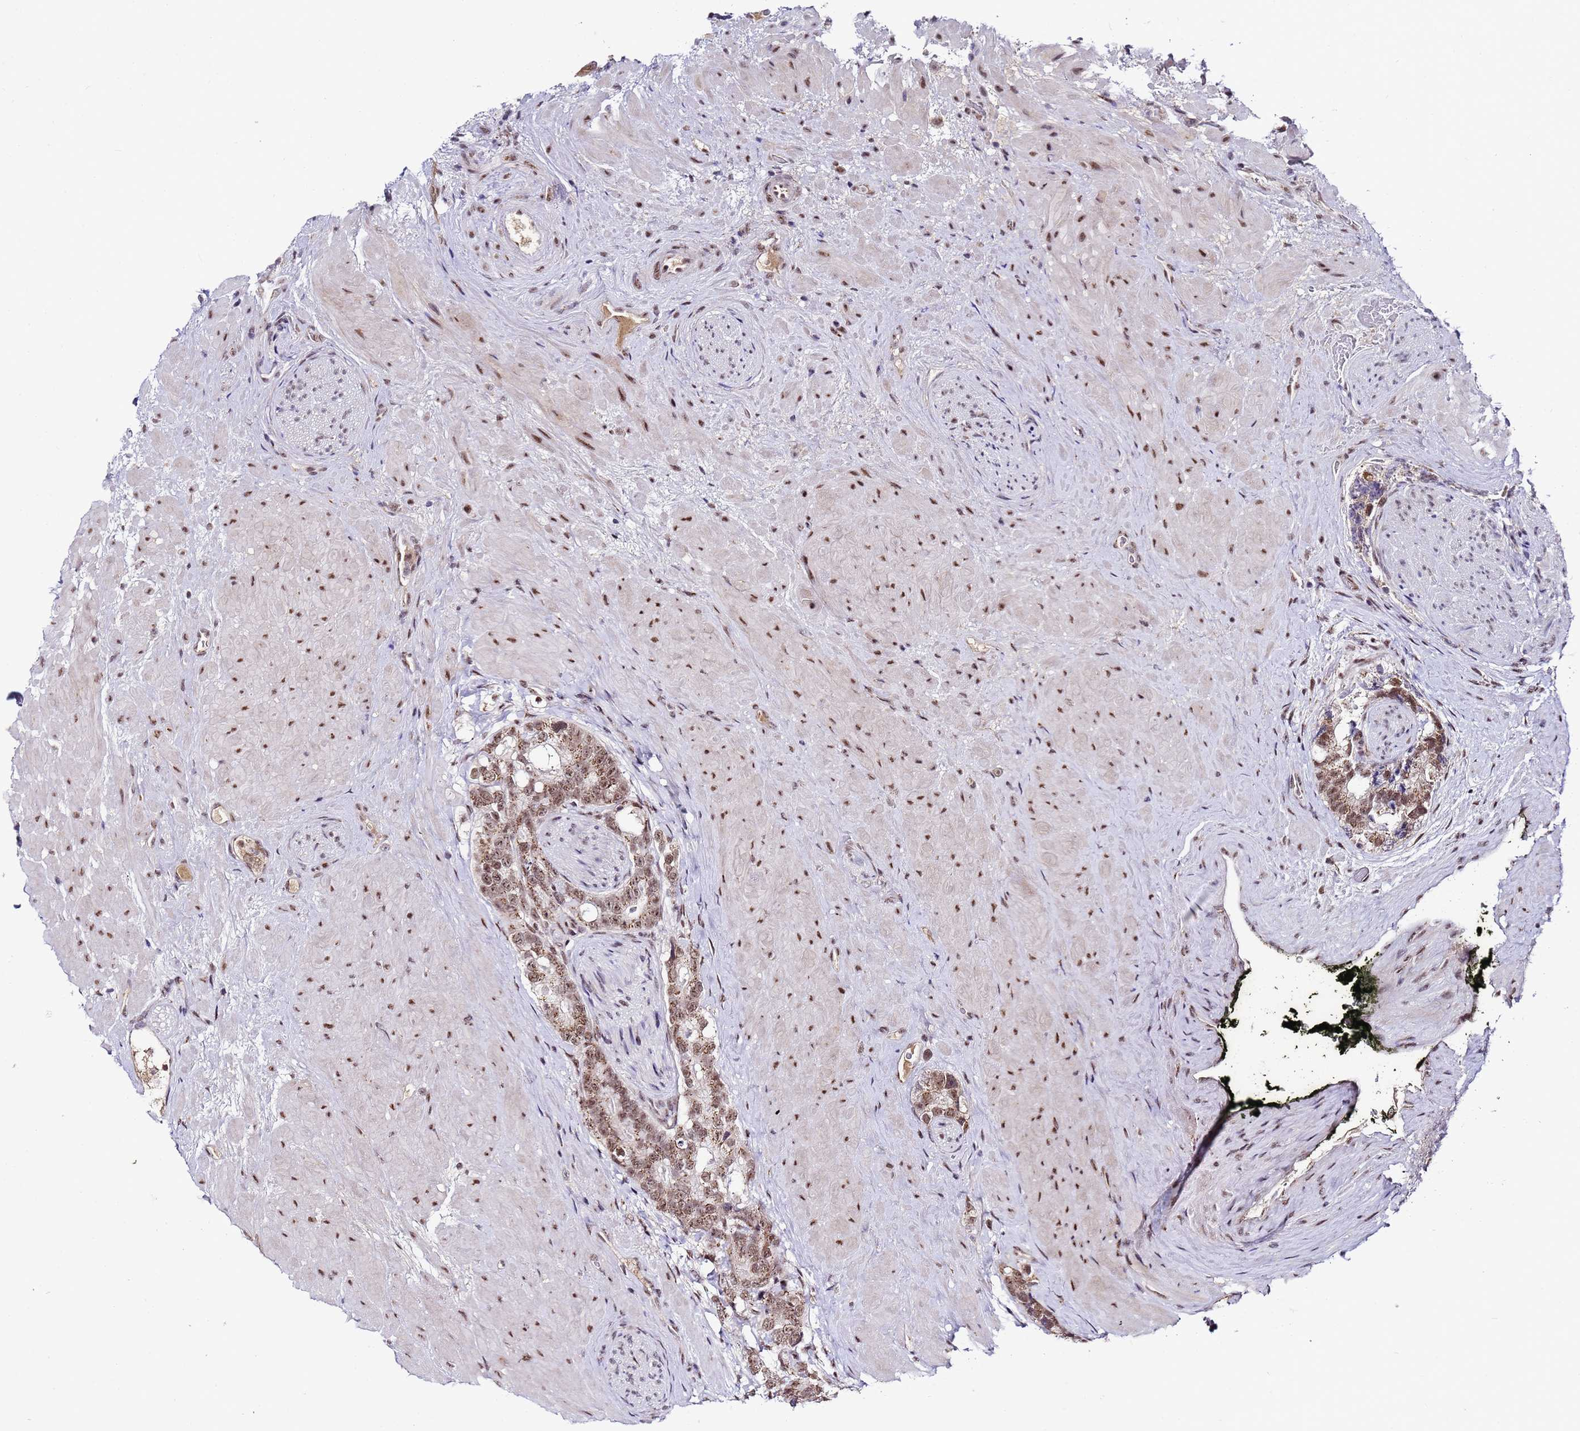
{"staining": {"intensity": "moderate", "quantity": ">75%", "location": "cytoplasmic/membranous,nuclear"}, "tissue": "prostate cancer", "cell_type": "Tumor cells", "image_type": "cancer", "snomed": [{"axis": "morphology", "description": "Adenocarcinoma, High grade"}, {"axis": "topography", "description": "Prostate"}], "caption": "Approximately >75% of tumor cells in human prostate adenocarcinoma (high-grade) demonstrate moderate cytoplasmic/membranous and nuclear protein staining as visualized by brown immunohistochemical staining.", "gene": "C19orf47", "patient": {"sex": "male", "age": 74}}